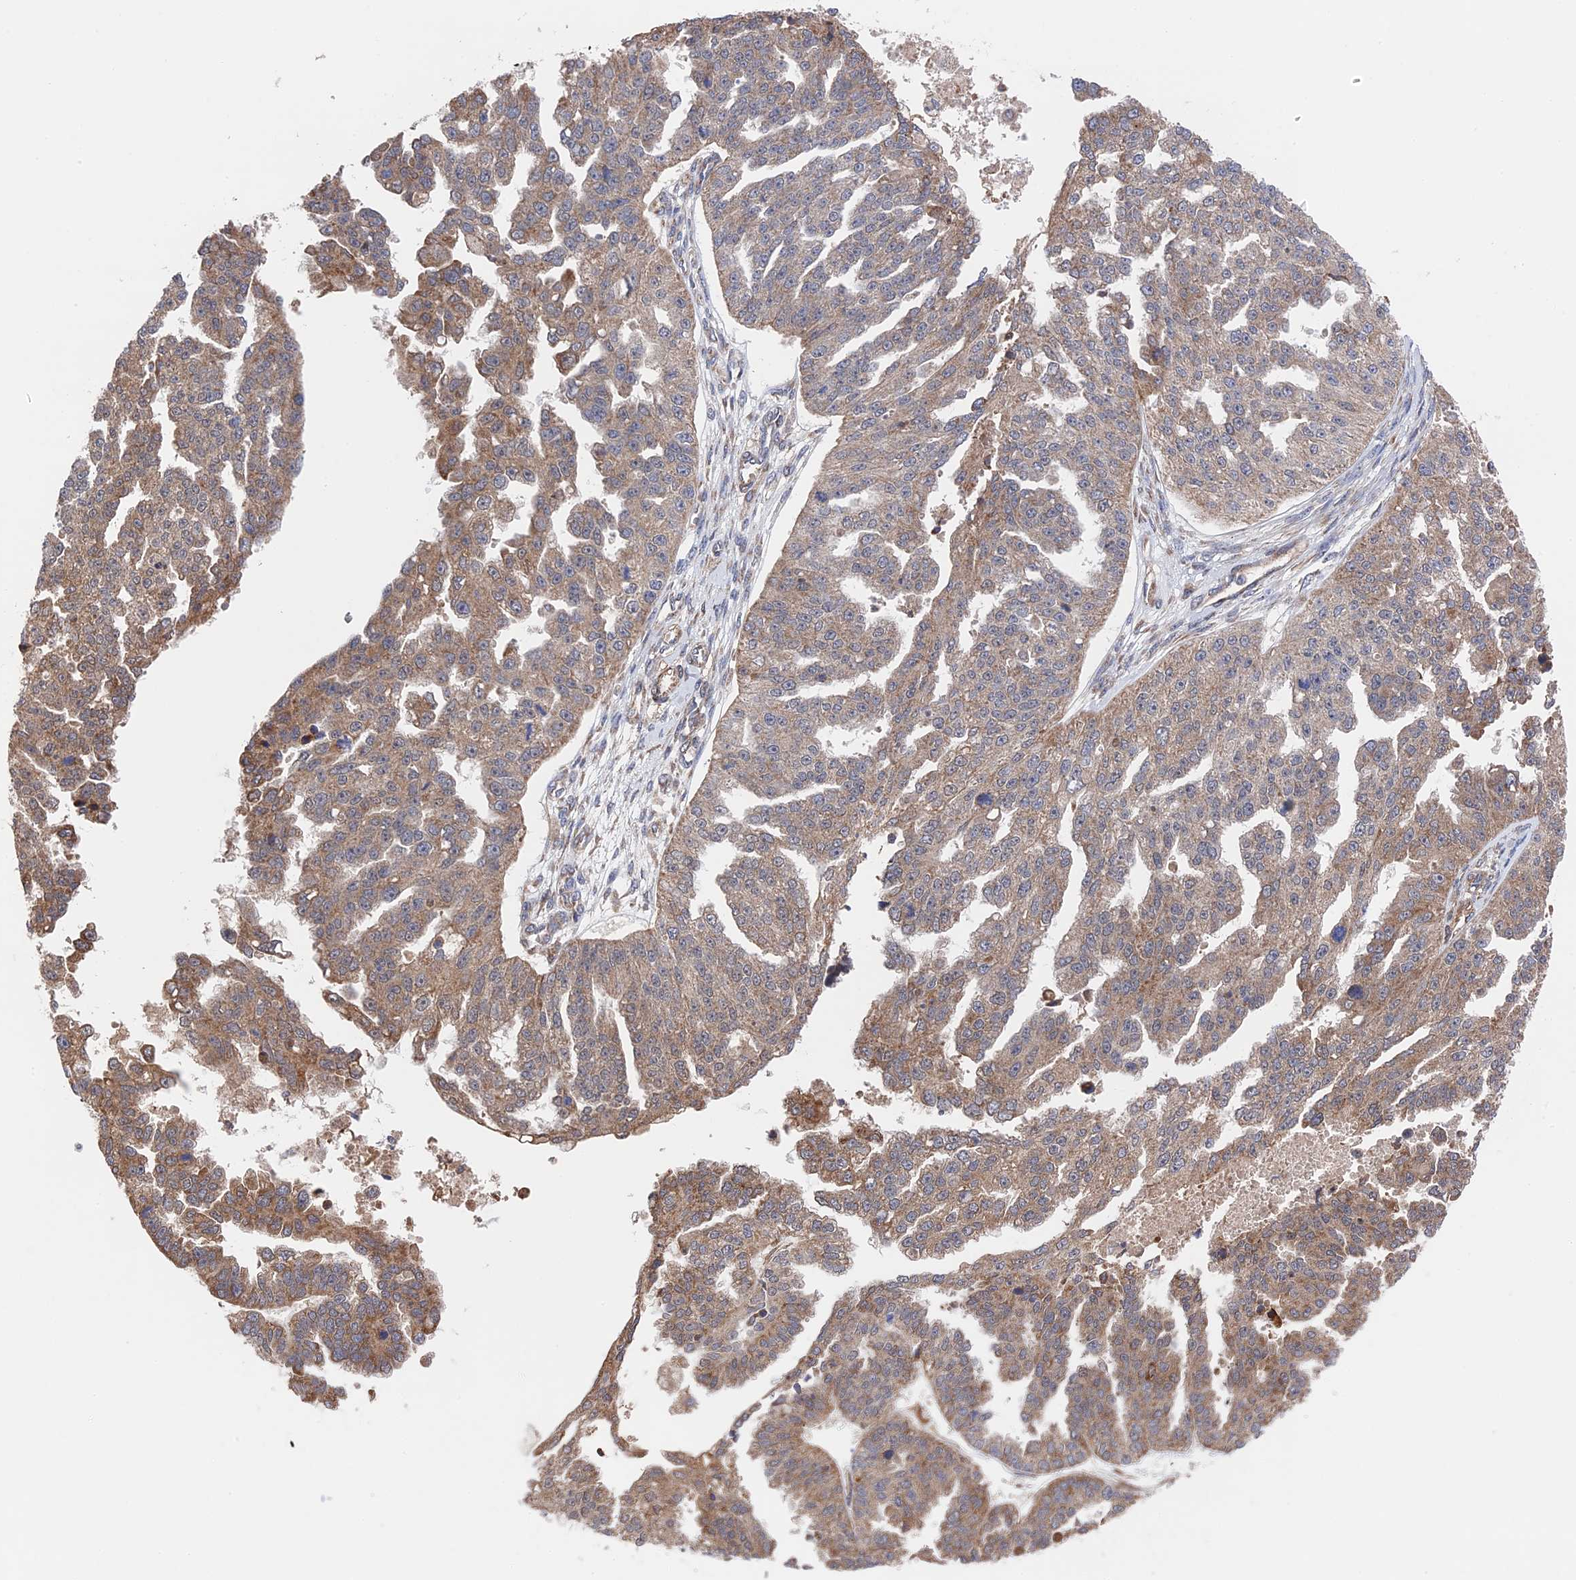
{"staining": {"intensity": "moderate", "quantity": ">75%", "location": "cytoplasmic/membranous"}, "tissue": "ovarian cancer", "cell_type": "Tumor cells", "image_type": "cancer", "snomed": [{"axis": "morphology", "description": "Cystadenocarcinoma, serous, NOS"}, {"axis": "topography", "description": "Ovary"}], "caption": "This is a histology image of IHC staining of serous cystadenocarcinoma (ovarian), which shows moderate staining in the cytoplasmic/membranous of tumor cells.", "gene": "ZNF320", "patient": {"sex": "female", "age": 58}}